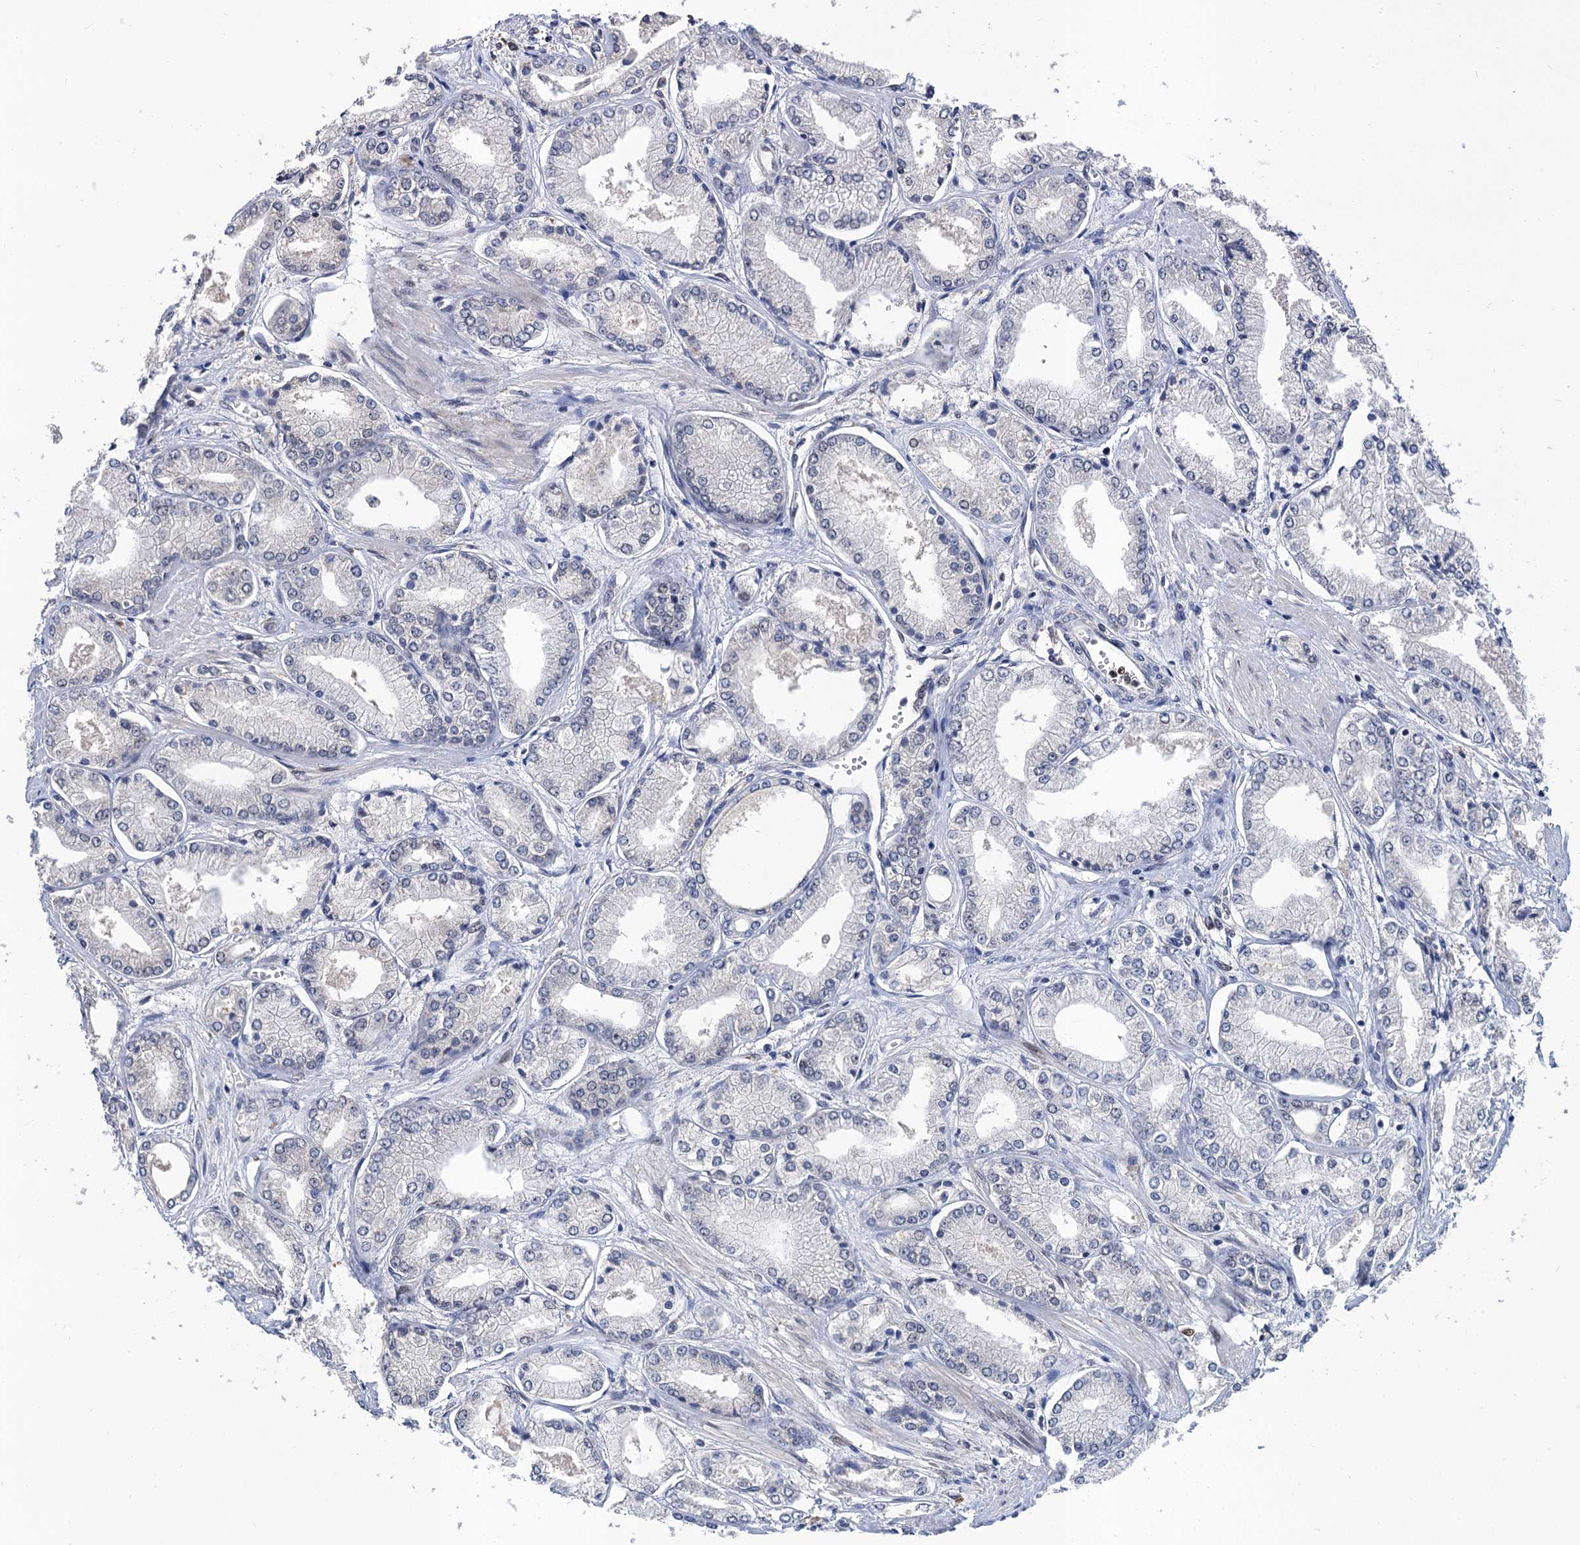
{"staining": {"intensity": "negative", "quantity": "none", "location": "none"}, "tissue": "prostate cancer", "cell_type": "Tumor cells", "image_type": "cancer", "snomed": [{"axis": "morphology", "description": "Adenocarcinoma, Low grade"}, {"axis": "topography", "description": "Prostate"}], "caption": "Immunohistochemistry histopathology image of prostate low-grade adenocarcinoma stained for a protein (brown), which exhibits no expression in tumor cells.", "gene": "TSEN34", "patient": {"sex": "male", "age": 60}}